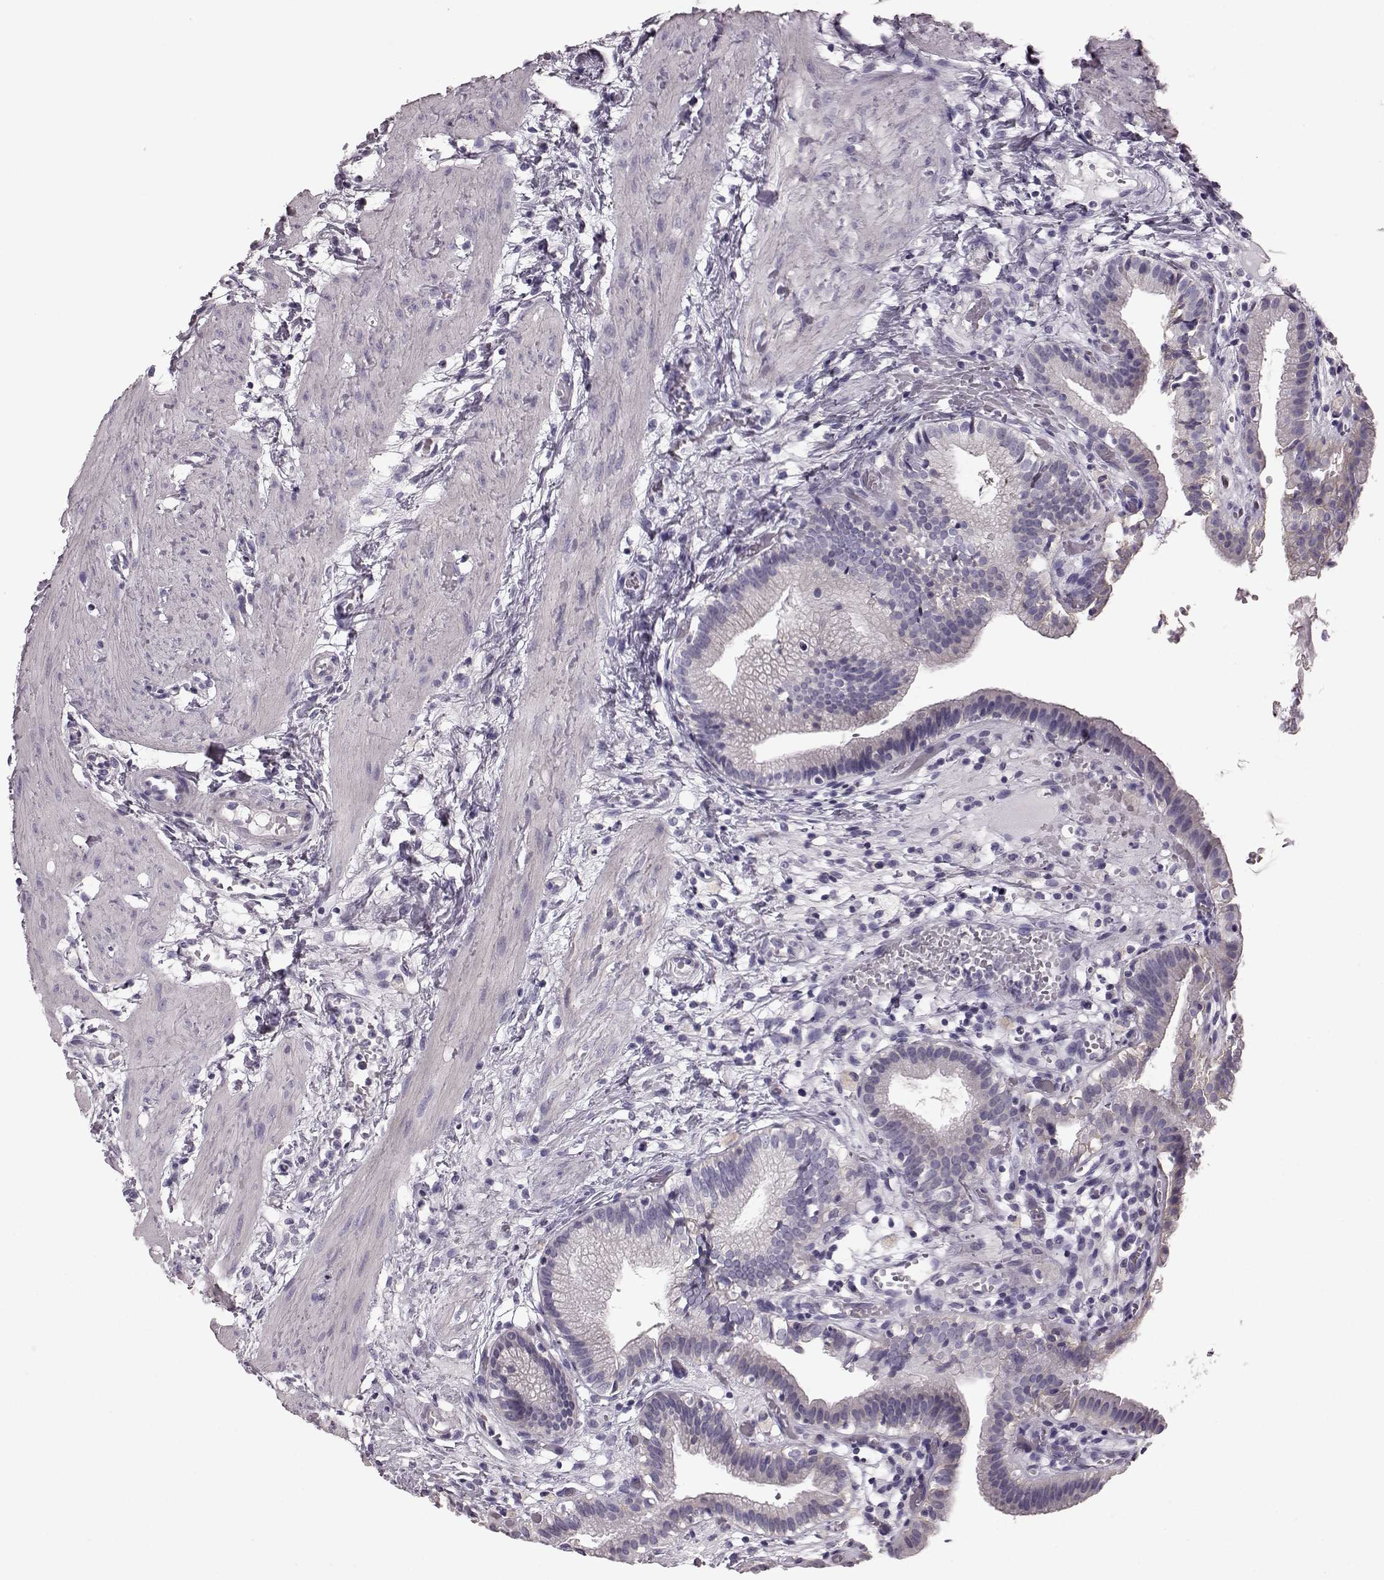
{"staining": {"intensity": "negative", "quantity": "none", "location": "none"}, "tissue": "gallbladder", "cell_type": "Glandular cells", "image_type": "normal", "snomed": [{"axis": "morphology", "description": "Normal tissue, NOS"}, {"axis": "topography", "description": "Gallbladder"}], "caption": "The micrograph exhibits no staining of glandular cells in benign gallbladder.", "gene": "CRYBA2", "patient": {"sex": "female", "age": 24}}